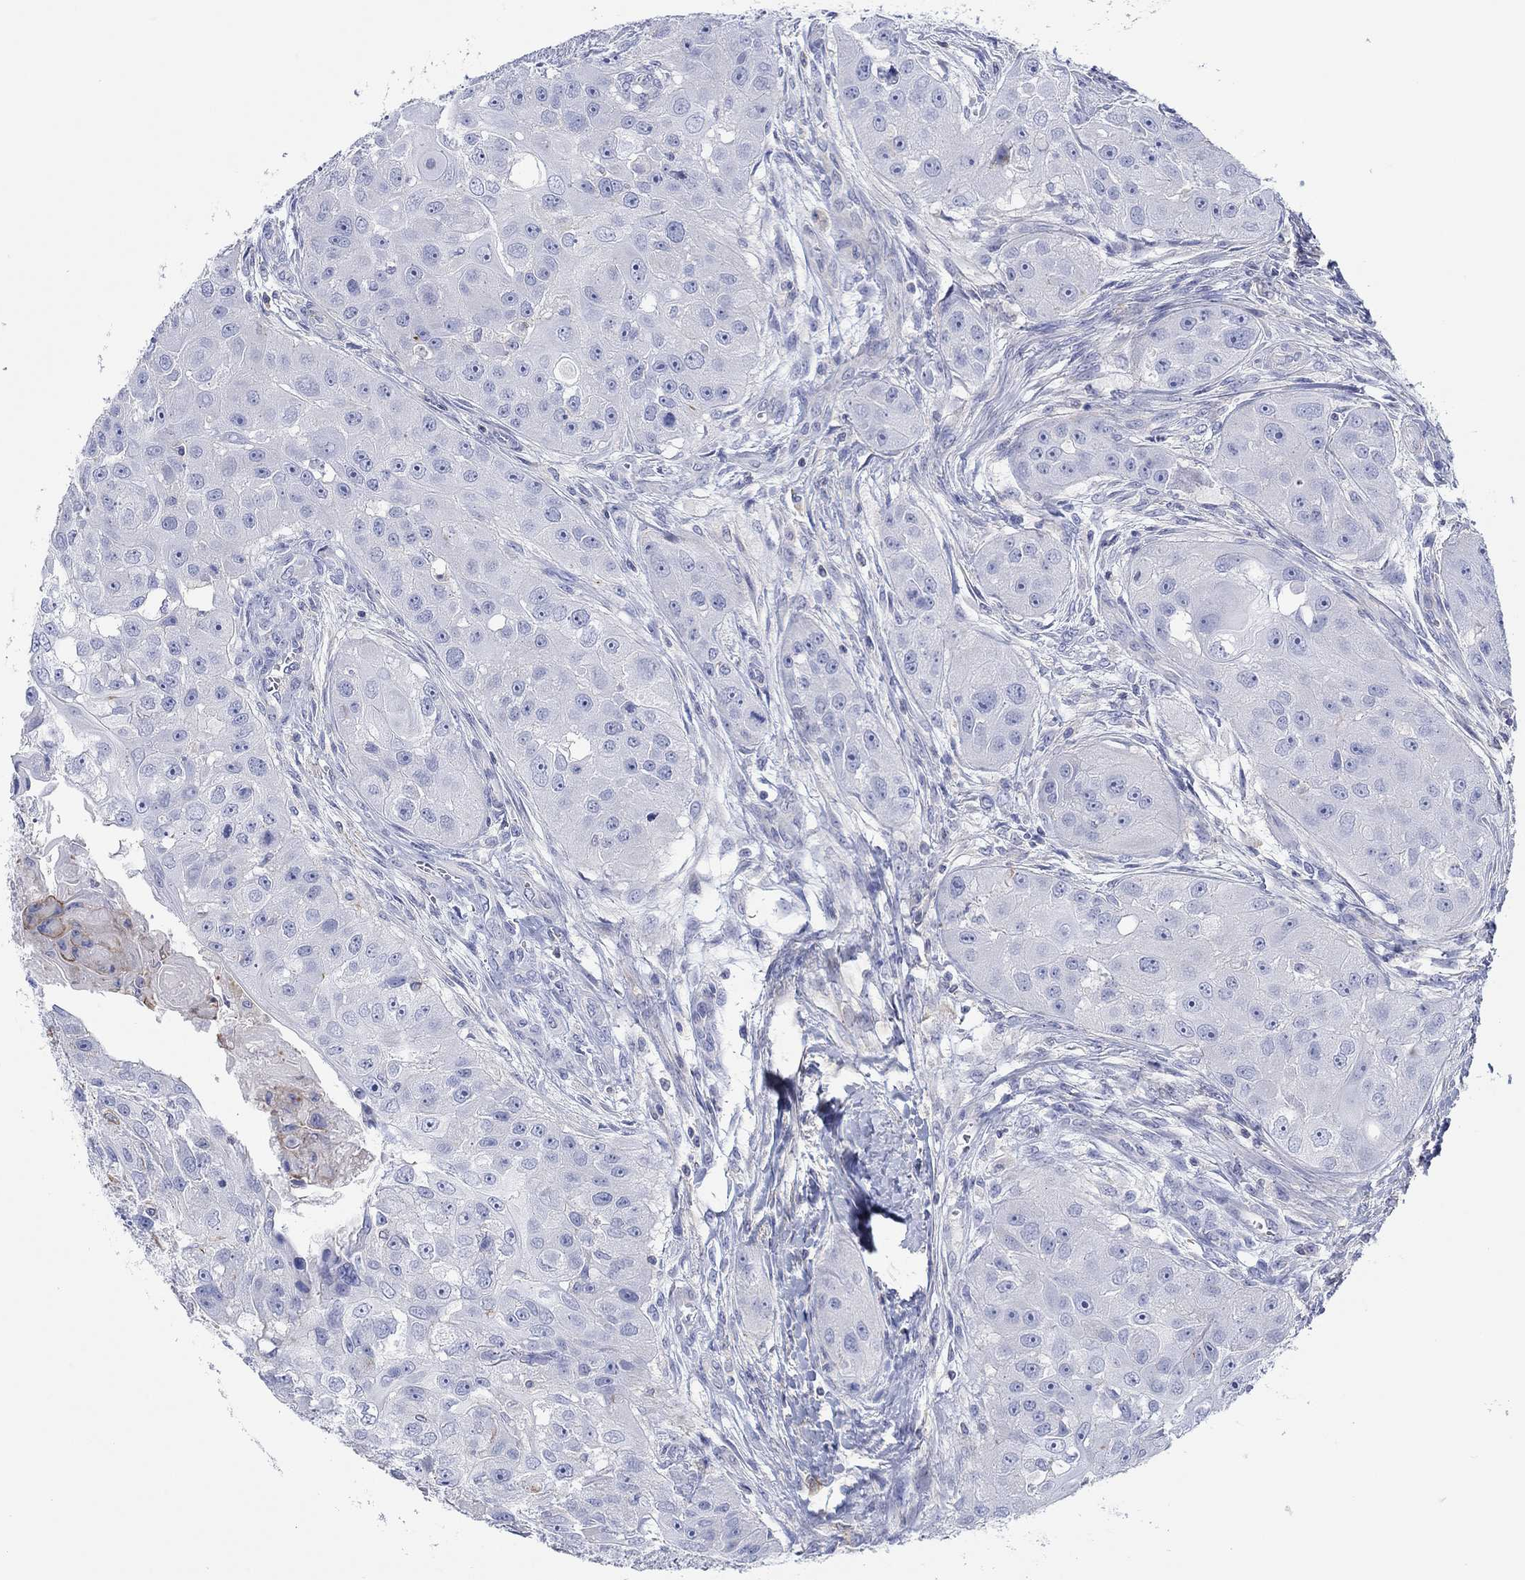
{"staining": {"intensity": "negative", "quantity": "none", "location": "none"}, "tissue": "head and neck cancer", "cell_type": "Tumor cells", "image_type": "cancer", "snomed": [{"axis": "morphology", "description": "Normal tissue, NOS"}, {"axis": "morphology", "description": "Squamous cell carcinoma, NOS"}, {"axis": "topography", "description": "Skeletal muscle"}, {"axis": "topography", "description": "Head-Neck"}], "caption": "Tumor cells show no significant expression in head and neck squamous cell carcinoma.", "gene": "PPIL6", "patient": {"sex": "male", "age": 51}}